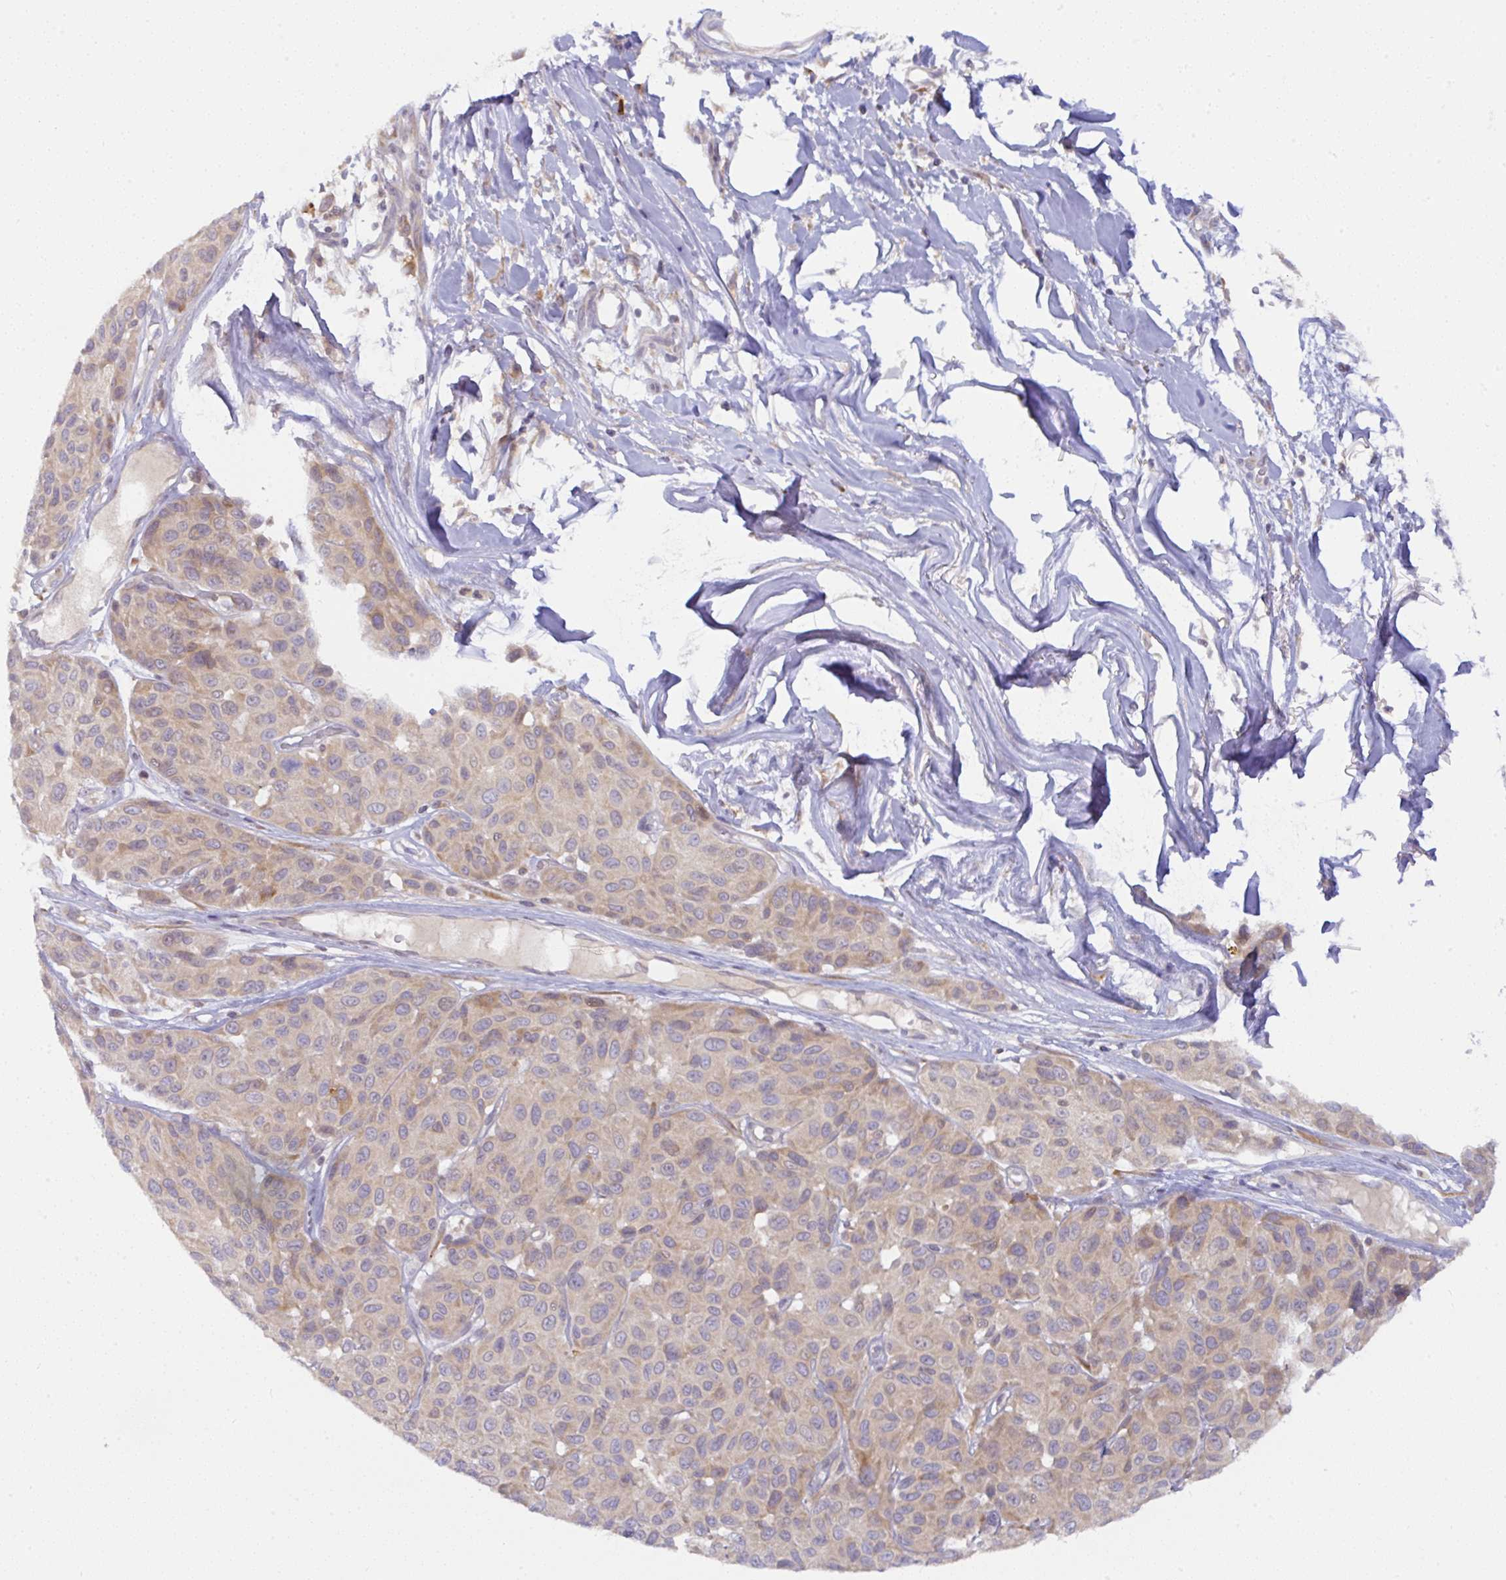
{"staining": {"intensity": "weak", "quantity": "<25%", "location": "cytoplasmic/membranous"}, "tissue": "melanoma", "cell_type": "Tumor cells", "image_type": "cancer", "snomed": [{"axis": "morphology", "description": "Malignant melanoma, NOS"}, {"axis": "topography", "description": "Skin"}], "caption": "Tumor cells show no significant staining in malignant melanoma. The staining is performed using DAB brown chromogen with nuclei counter-stained in using hematoxylin.", "gene": "DERL2", "patient": {"sex": "female", "age": 66}}